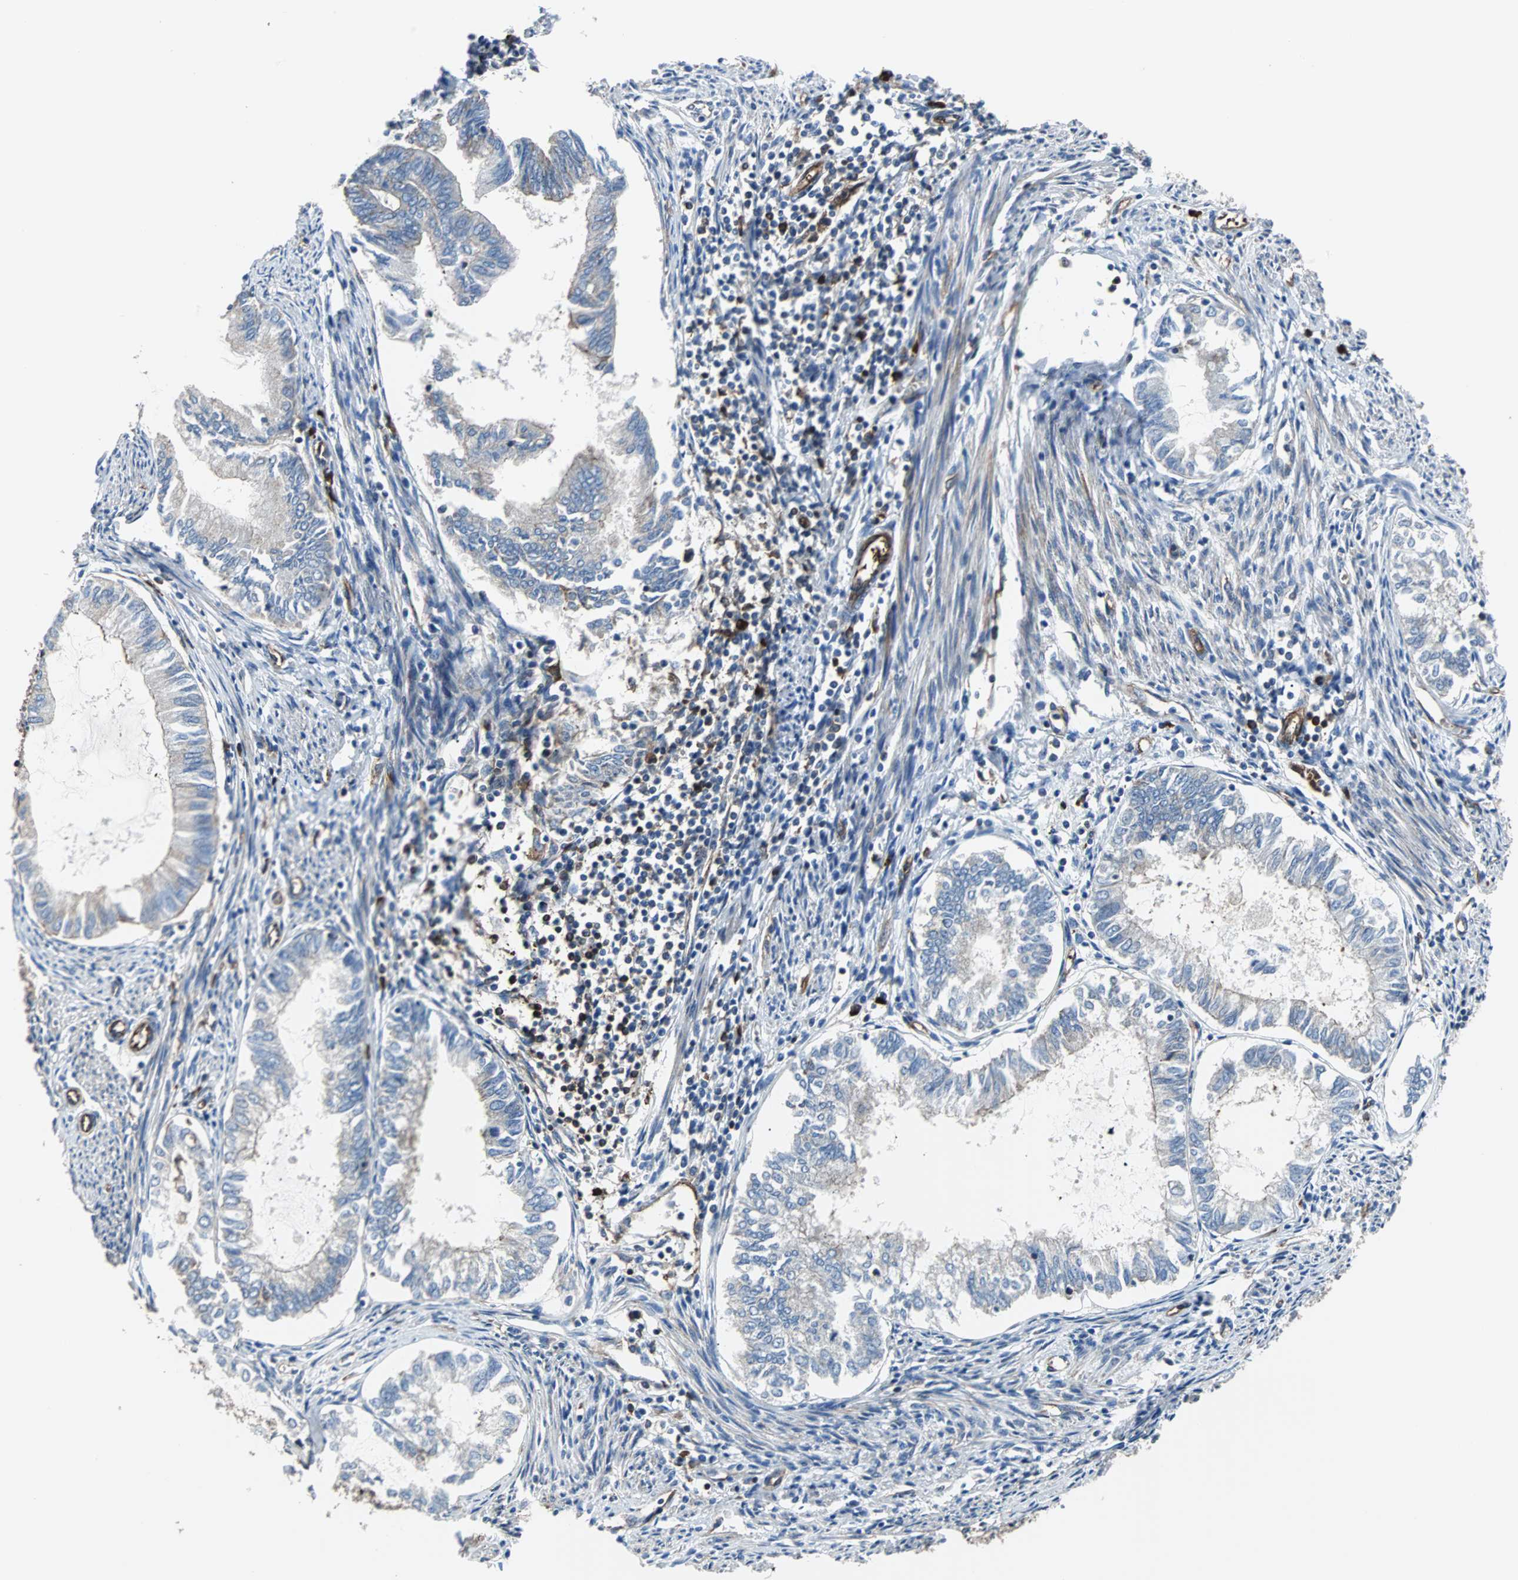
{"staining": {"intensity": "weak", "quantity": ">75%", "location": "cytoplasmic/membranous"}, "tissue": "endometrial cancer", "cell_type": "Tumor cells", "image_type": "cancer", "snomed": [{"axis": "morphology", "description": "Adenocarcinoma, NOS"}, {"axis": "topography", "description": "Endometrium"}], "caption": "Immunohistochemistry micrograph of endometrial cancer (adenocarcinoma) stained for a protein (brown), which exhibits low levels of weak cytoplasmic/membranous positivity in about >75% of tumor cells.", "gene": "PLCG2", "patient": {"sex": "female", "age": 86}}